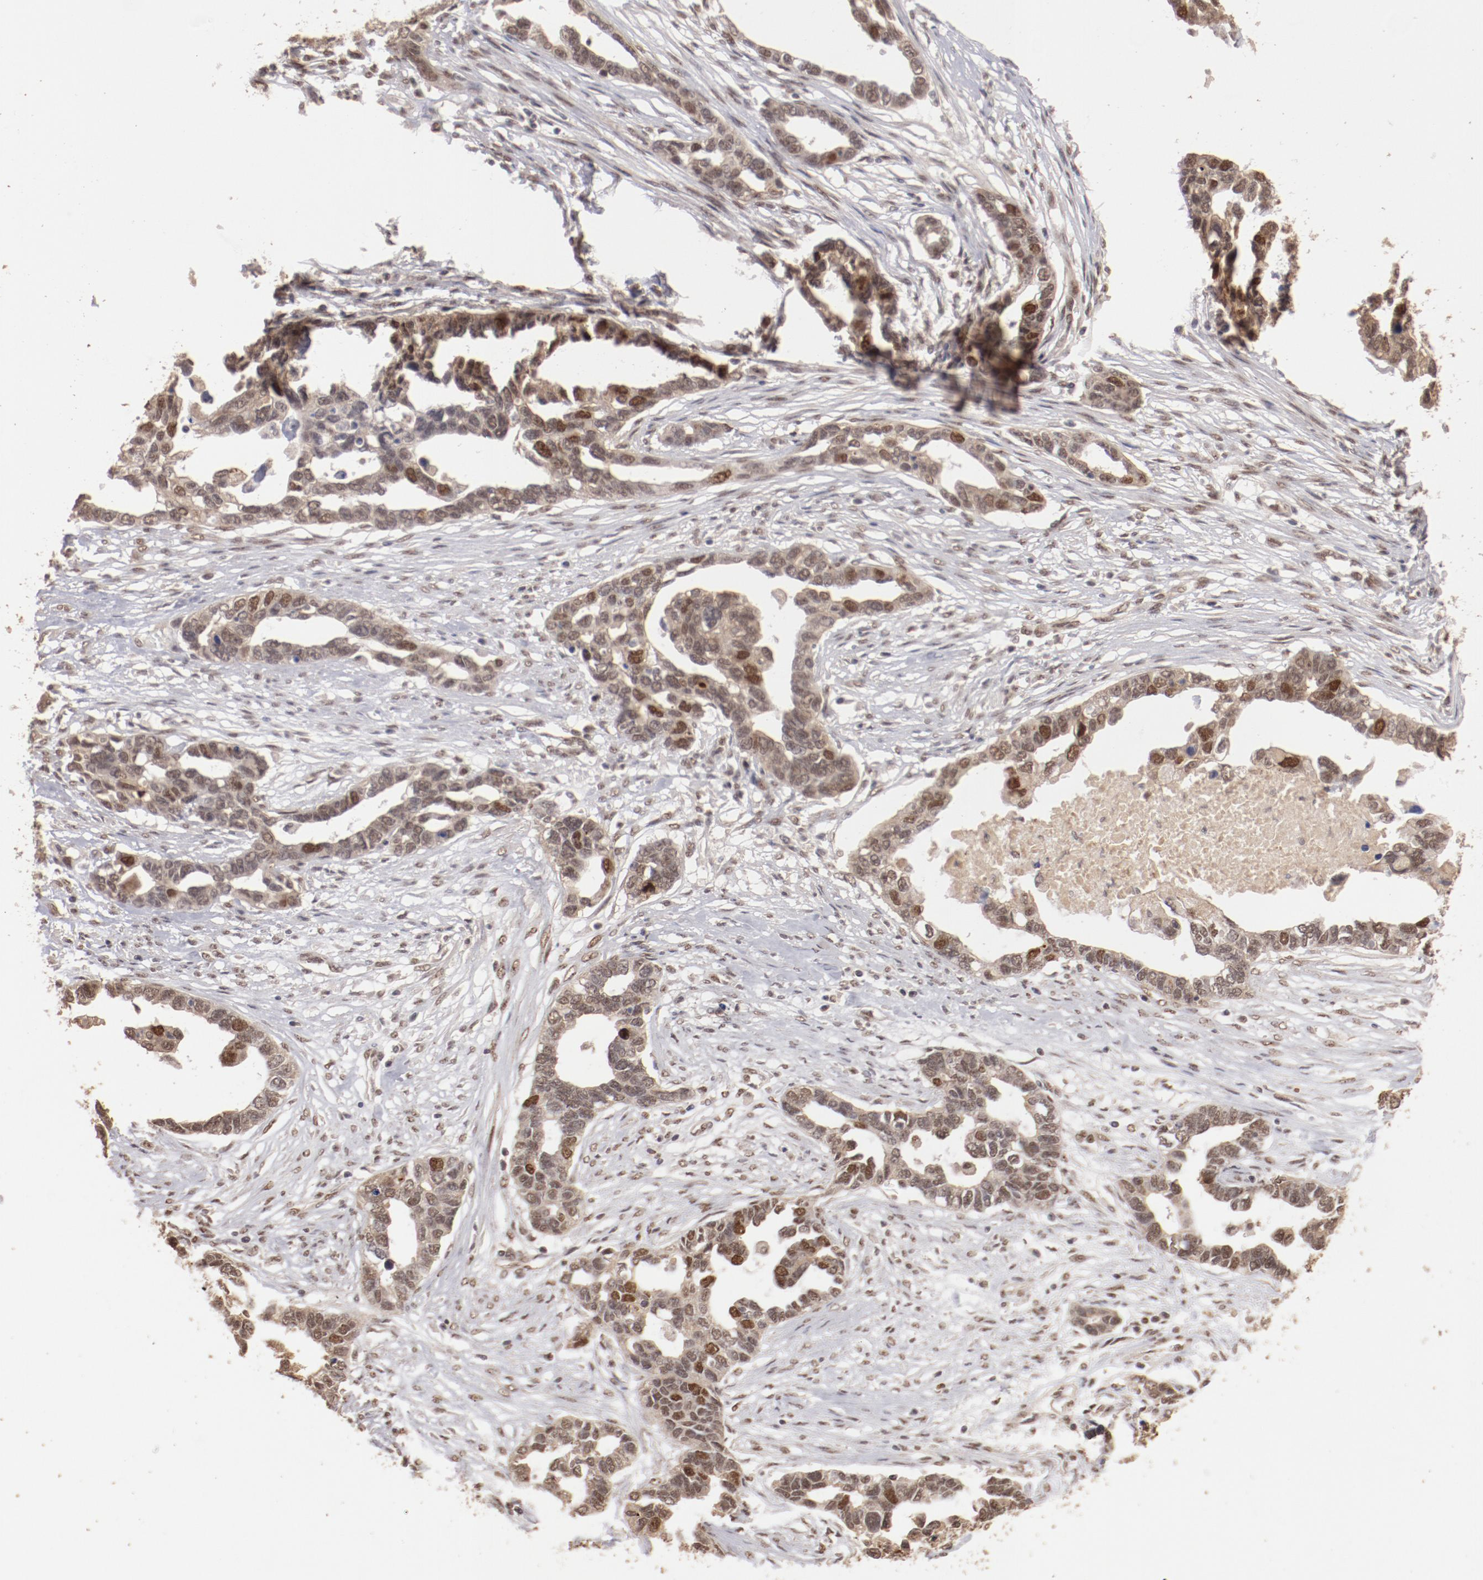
{"staining": {"intensity": "moderate", "quantity": ">75%", "location": "cytoplasmic/membranous,nuclear"}, "tissue": "ovarian cancer", "cell_type": "Tumor cells", "image_type": "cancer", "snomed": [{"axis": "morphology", "description": "Cystadenocarcinoma, serous, NOS"}, {"axis": "topography", "description": "Ovary"}], "caption": "This micrograph displays IHC staining of human serous cystadenocarcinoma (ovarian), with medium moderate cytoplasmic/membranous and nuclear expression in approximately >75% of tumor cells.", "gene": "CLOCK", "patient": {"sex": "female", "age": 54}}